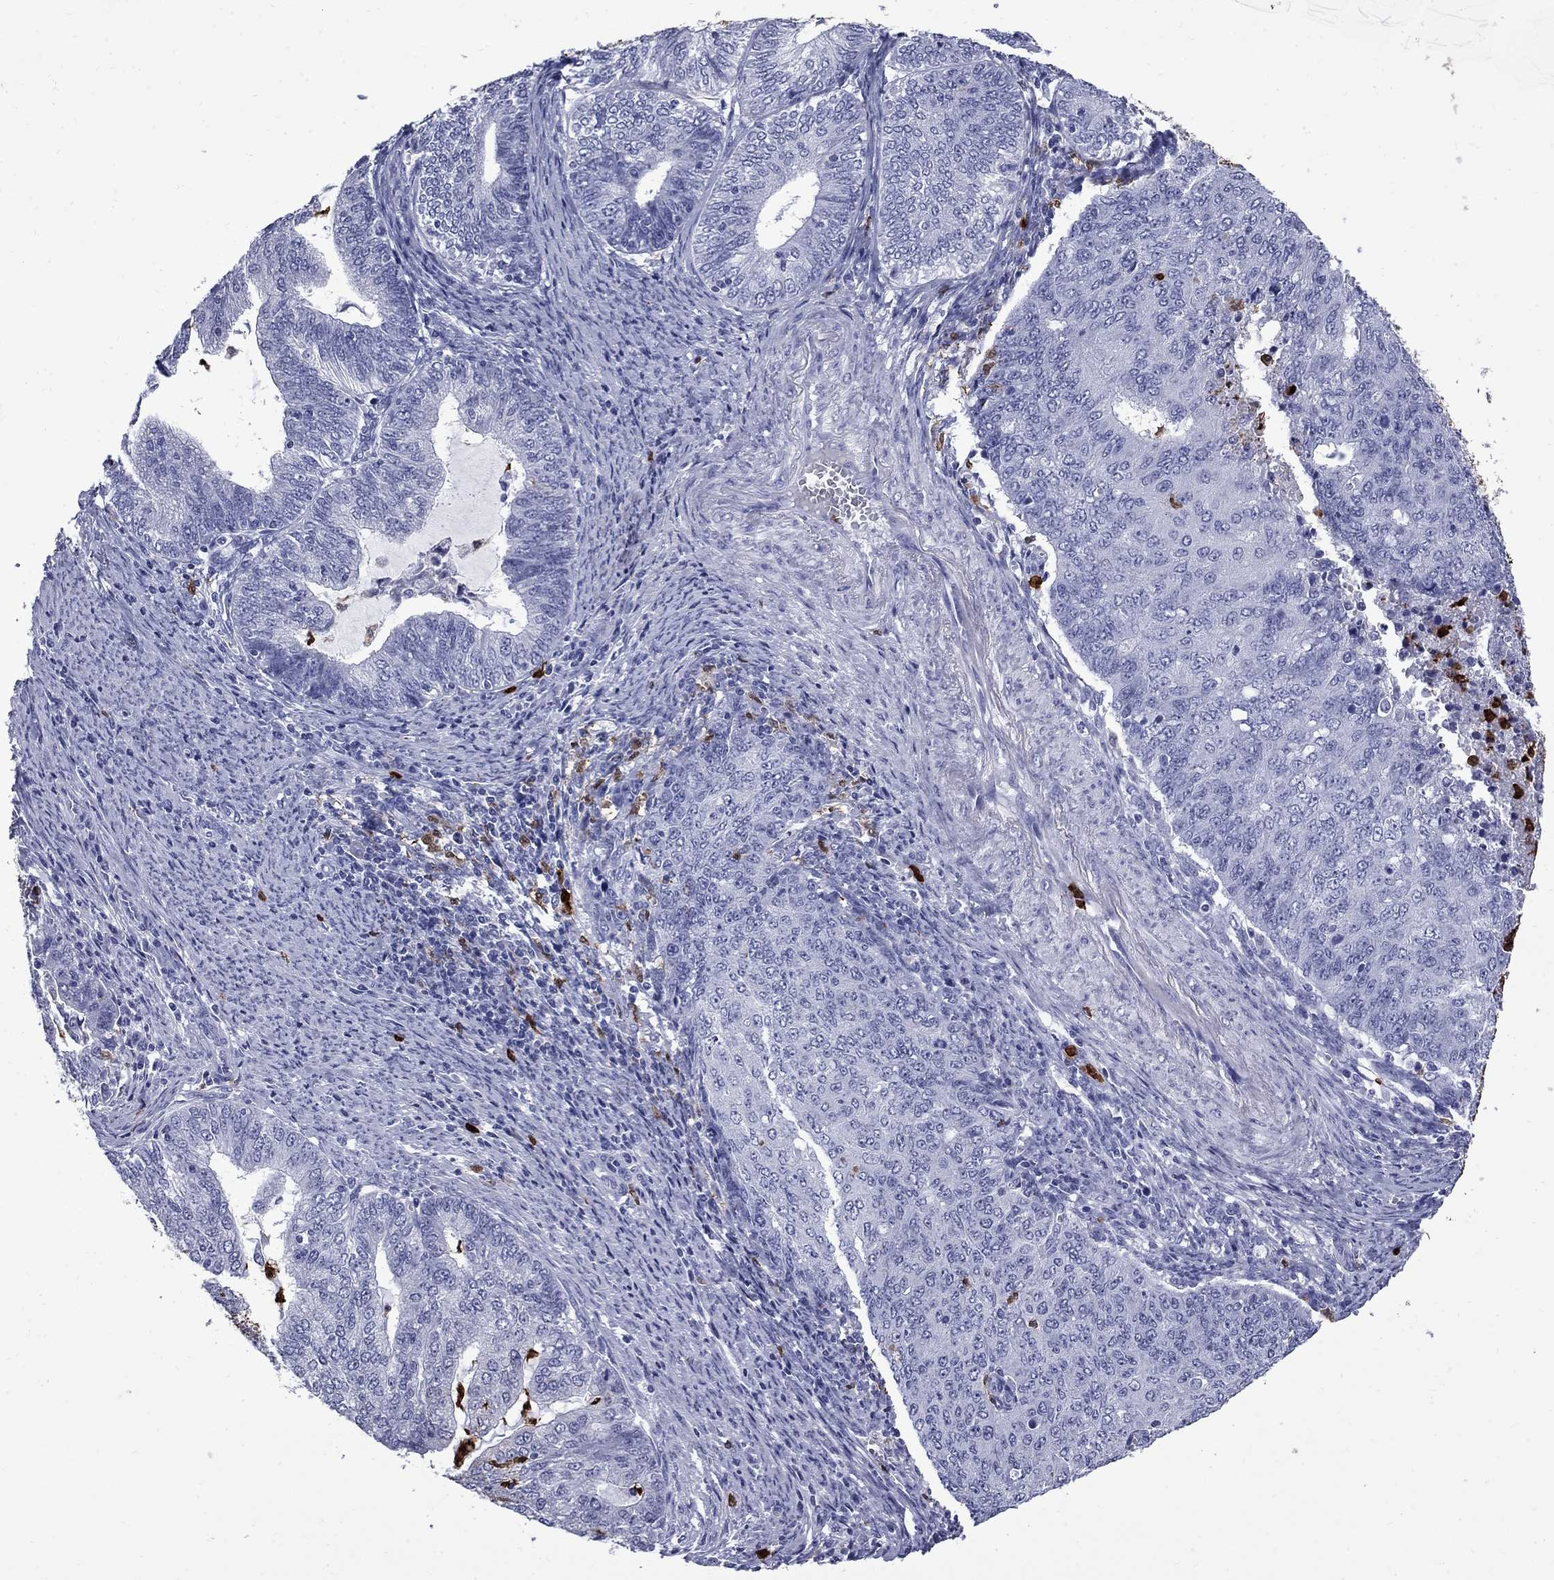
{"staining": {"intensity": "negative", "quantity": "none", "location": "none"}, "tissue": "endometrial cancer", "cell_type": "Tumor cells", "image_type": "cancer", "snomed": [{"axis": "morphology", "description": "Adenocarcinoma, NOS"}, {"axis": "topography", "description": "Endometrium"}], "caption": "A micrograph of endometrial adenocarcinoma stained for a protein exhibits no brown staining in tumor cells. (Brightfield microscopy of DAB immunohistochemistry (IHC) at high magnification).", "gene": "TRIM29", "patient": {"sex": "female", "age": 82}}